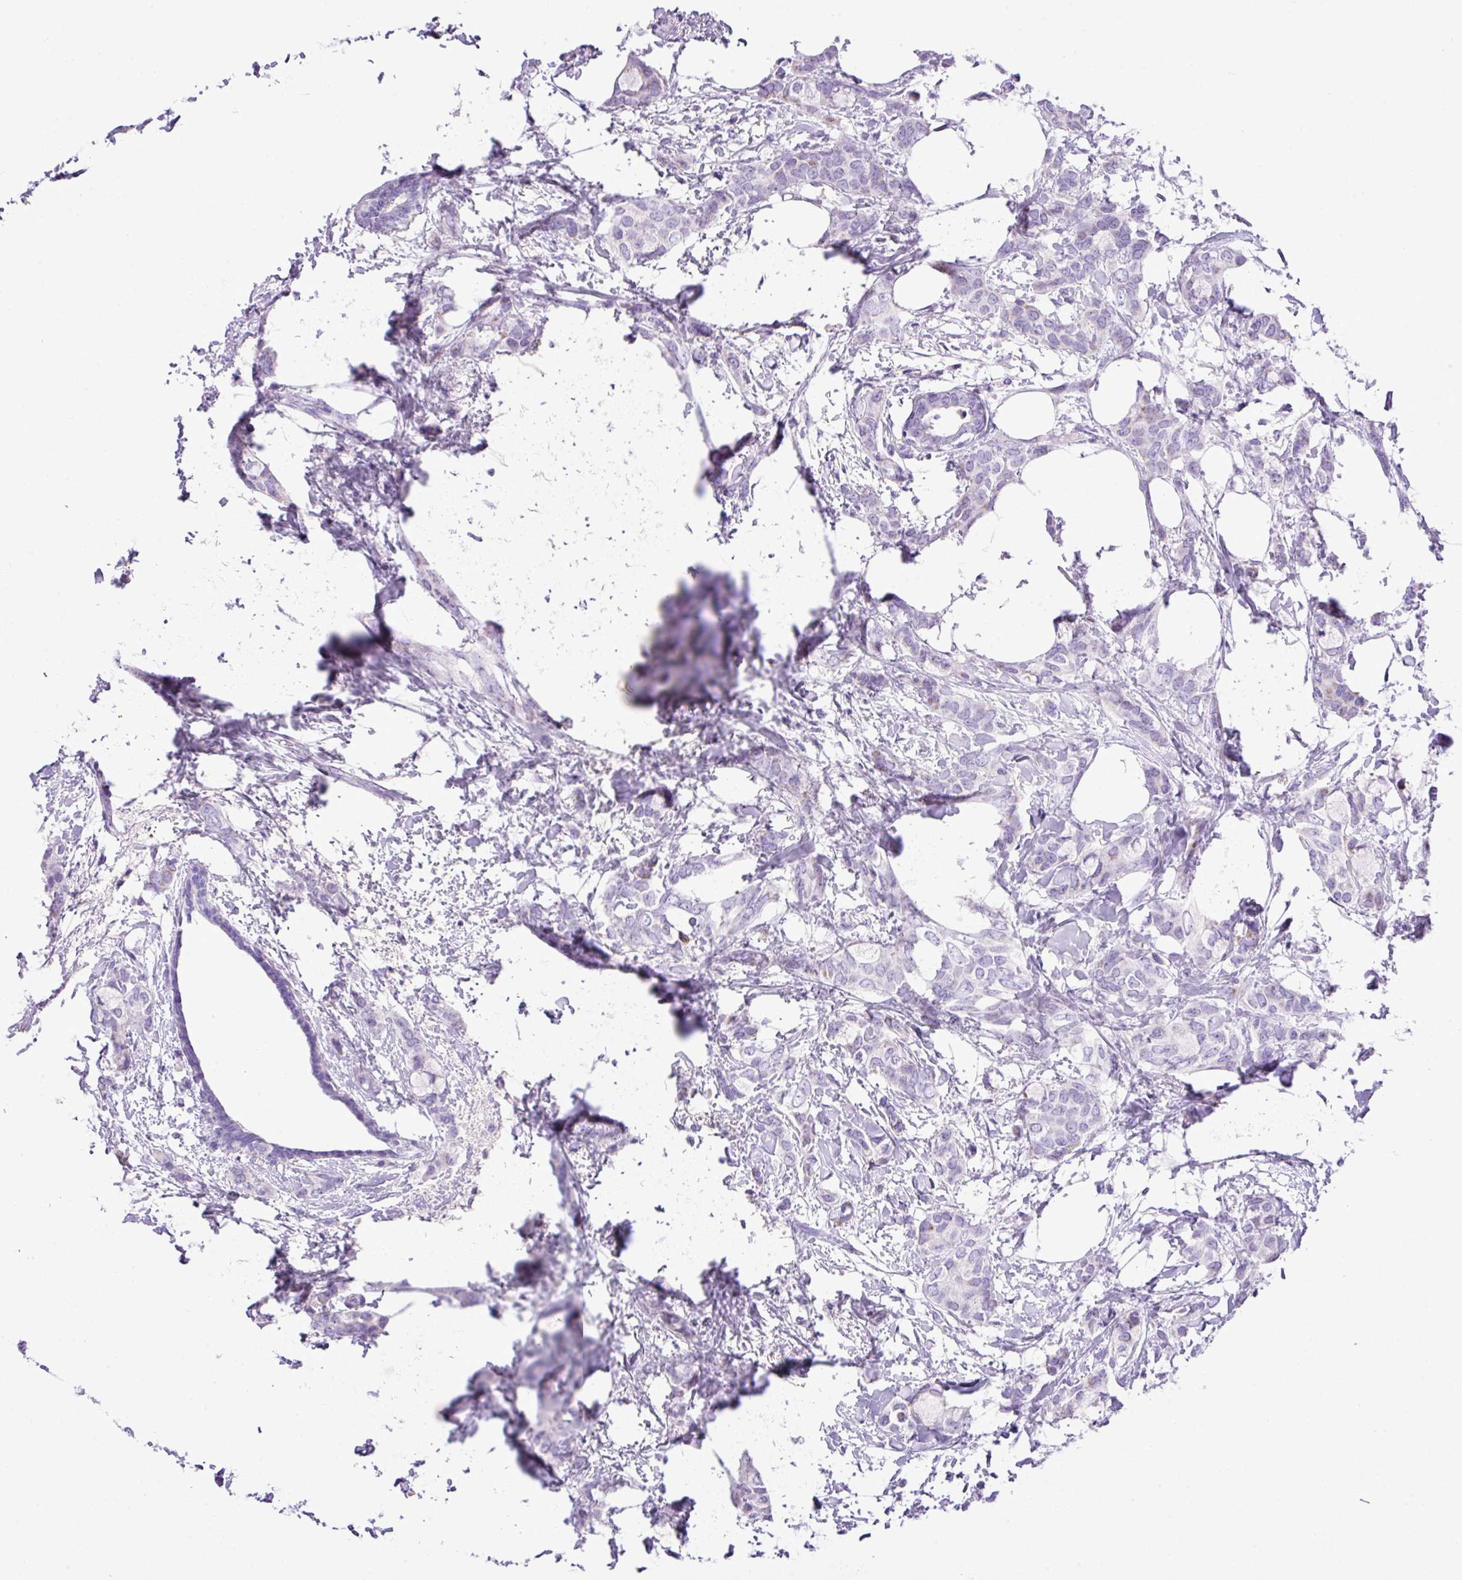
{"staining": {"intensity": "negative", "quantity": "none", "location": "none"}, "tissue": "breast cancer", "cell_type": "Tumor cells", "image_type": "cancer", "snomed": [{"axis": "morphology", "description": "Duct carcinoma"}, {"axis": "topography", "description": "Breast"}], "caption": "Protein analysis of breast cancer reveals no significant positivity in tumor cells.", "gene": "RCAN2", "patient": {"sex": "female", "age": 73}}